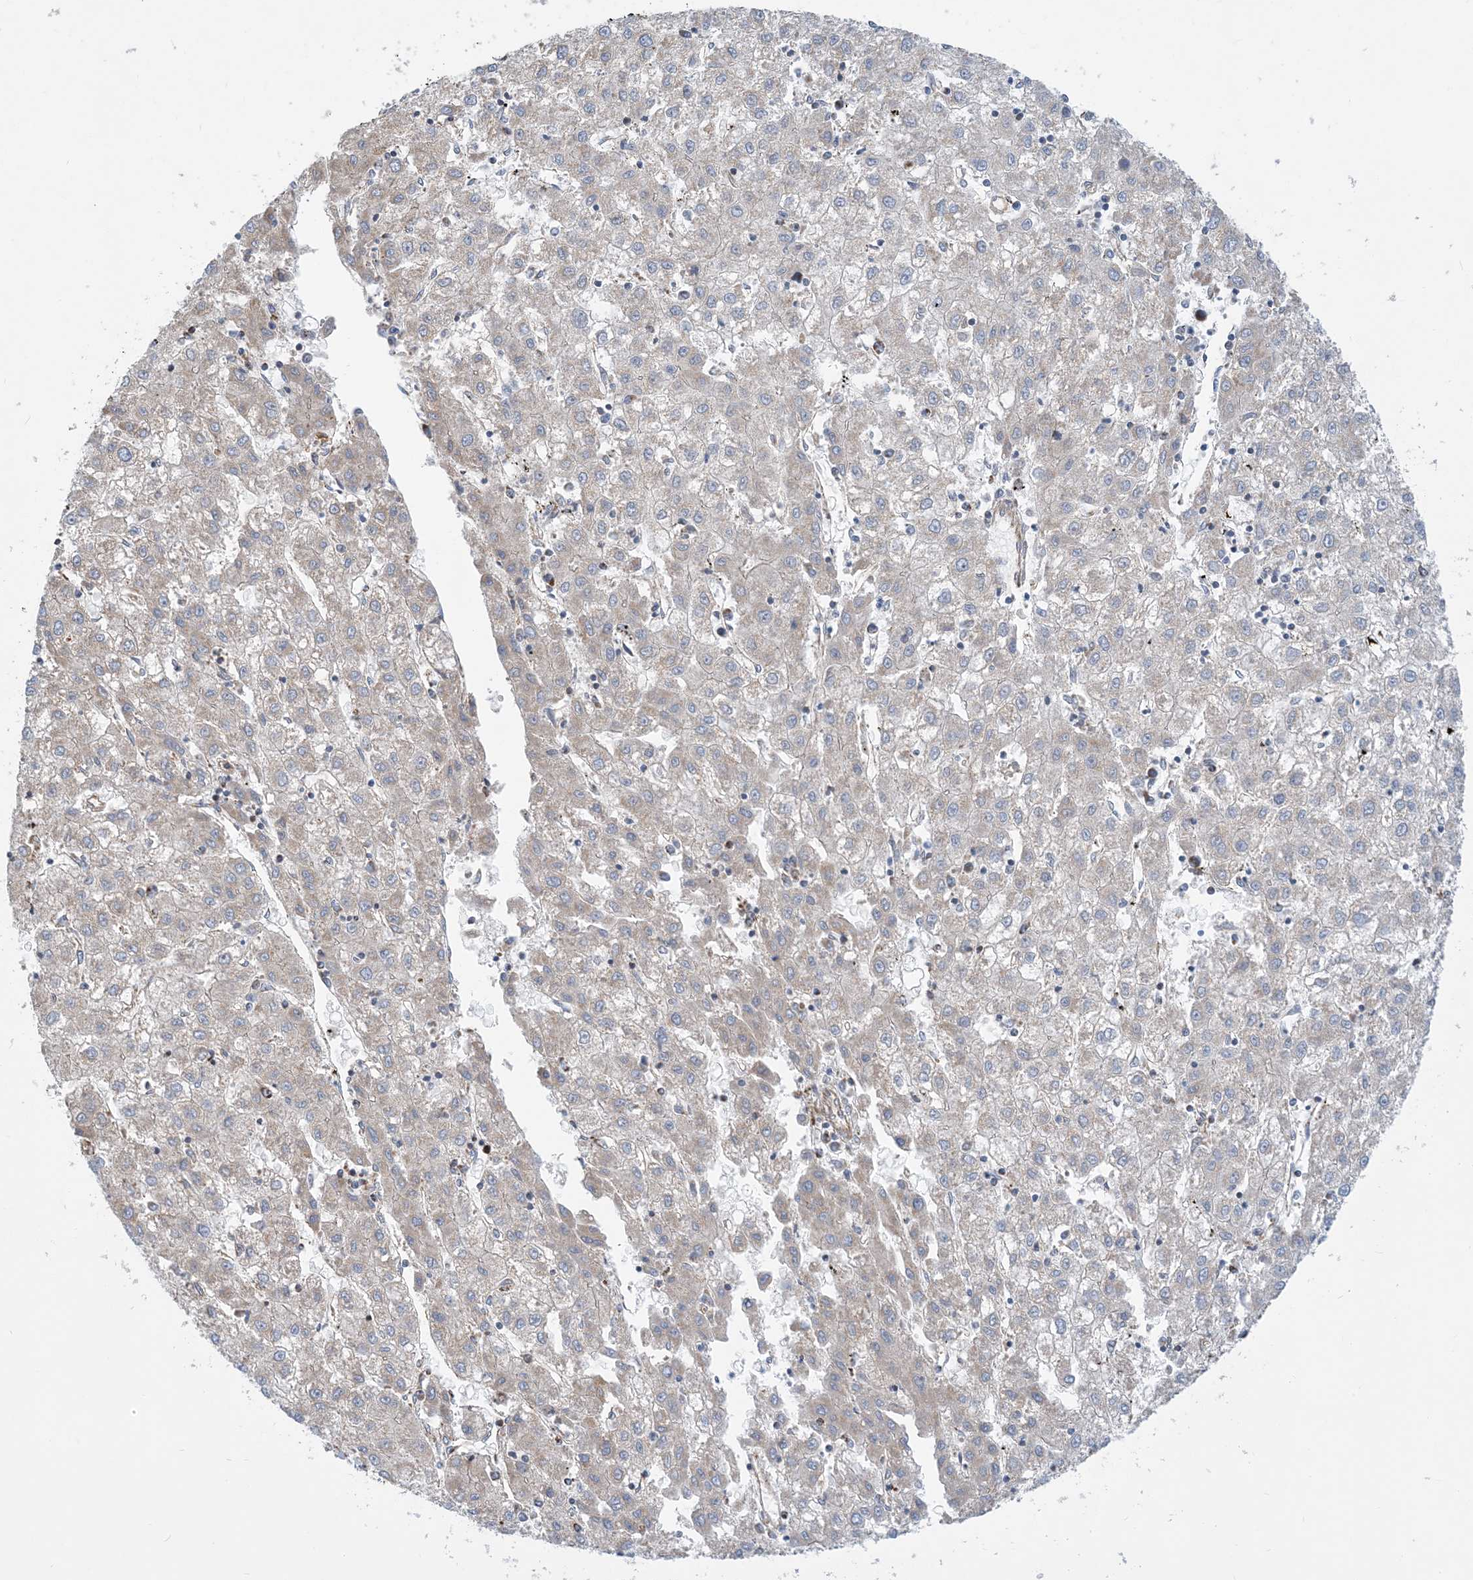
{"staining": {"intensity": "negative", "quantity": "none", "location": "none"}, "tissue": "liver cancer", "cell_type": "Tumor cells", "image_type": "cancer", "snomed": [{"axis": "morphology", "description": "Carcinoma, Hepatocellular, NOS"}, {"axis": "topography", "description": "Liver"}], "caption": "Tumor cells are negative for brown protein staining in liver cancer (hepatocellular carcinoma).", "gene": "PCDHGA1", "patient": {"sex": "male", "age": 72}}